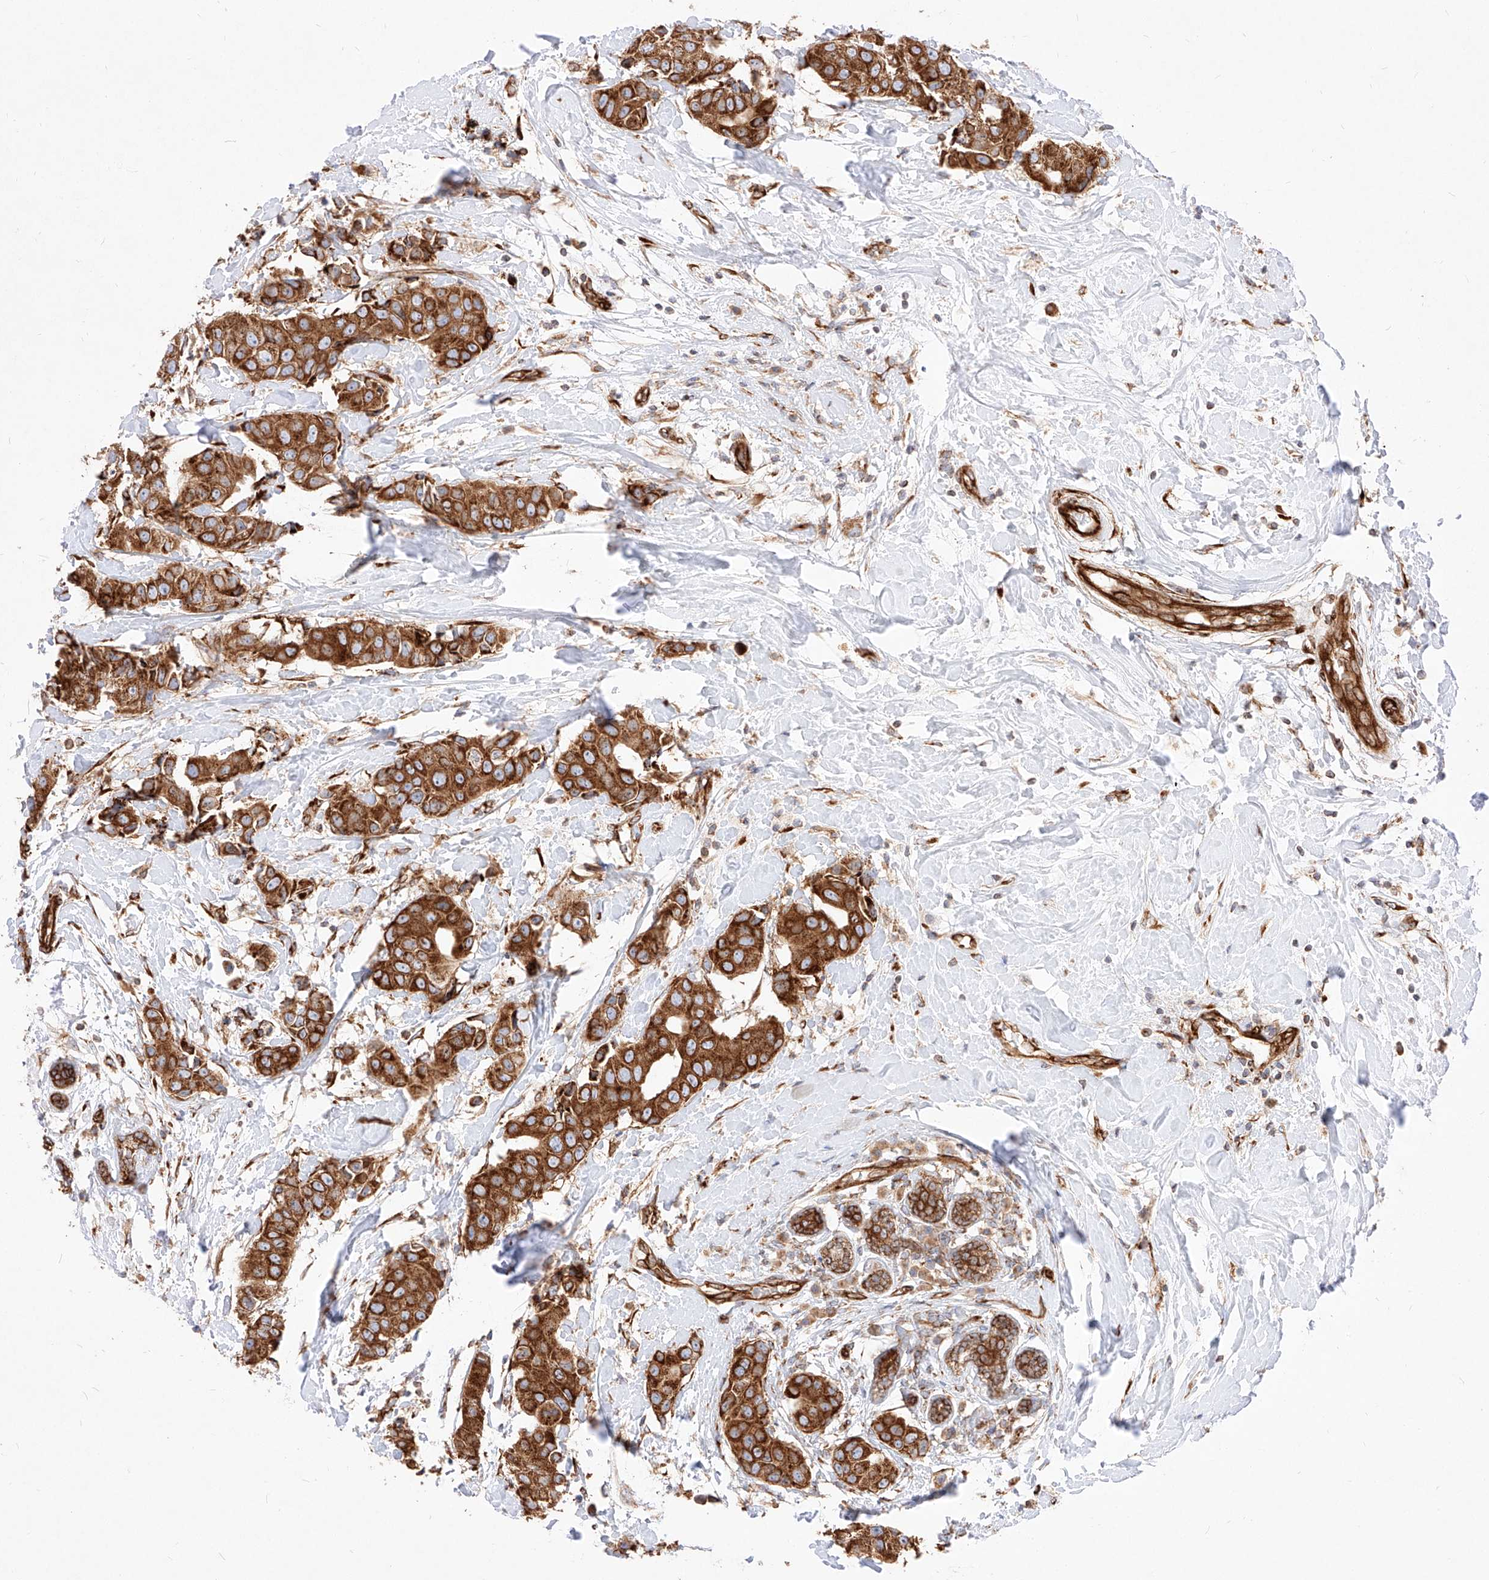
{"staining": {"intensity": "strong", "quantity": ">75%", "location": "cytoplasmic/membranous"}, "tissue": "breast cancer", "cell_type": "Tumor cells", "image_type": "cancer", "snomed": [{"axis": "morphology", "description": "Normal tissue, NOS"}, {"axis": "morphology", "description": "Duct carcinoma"}, {"axis": "topography", "description": "Breast"}], "caption": "Breast intraductal carcinoma was stained to show a protein in brown. There is high levels of strong cytoplasmic/membranous expression in about >75% of tumor cells.", "gene": "CSGALNACT2", "patient": {"sex": "female", "age": 39}}